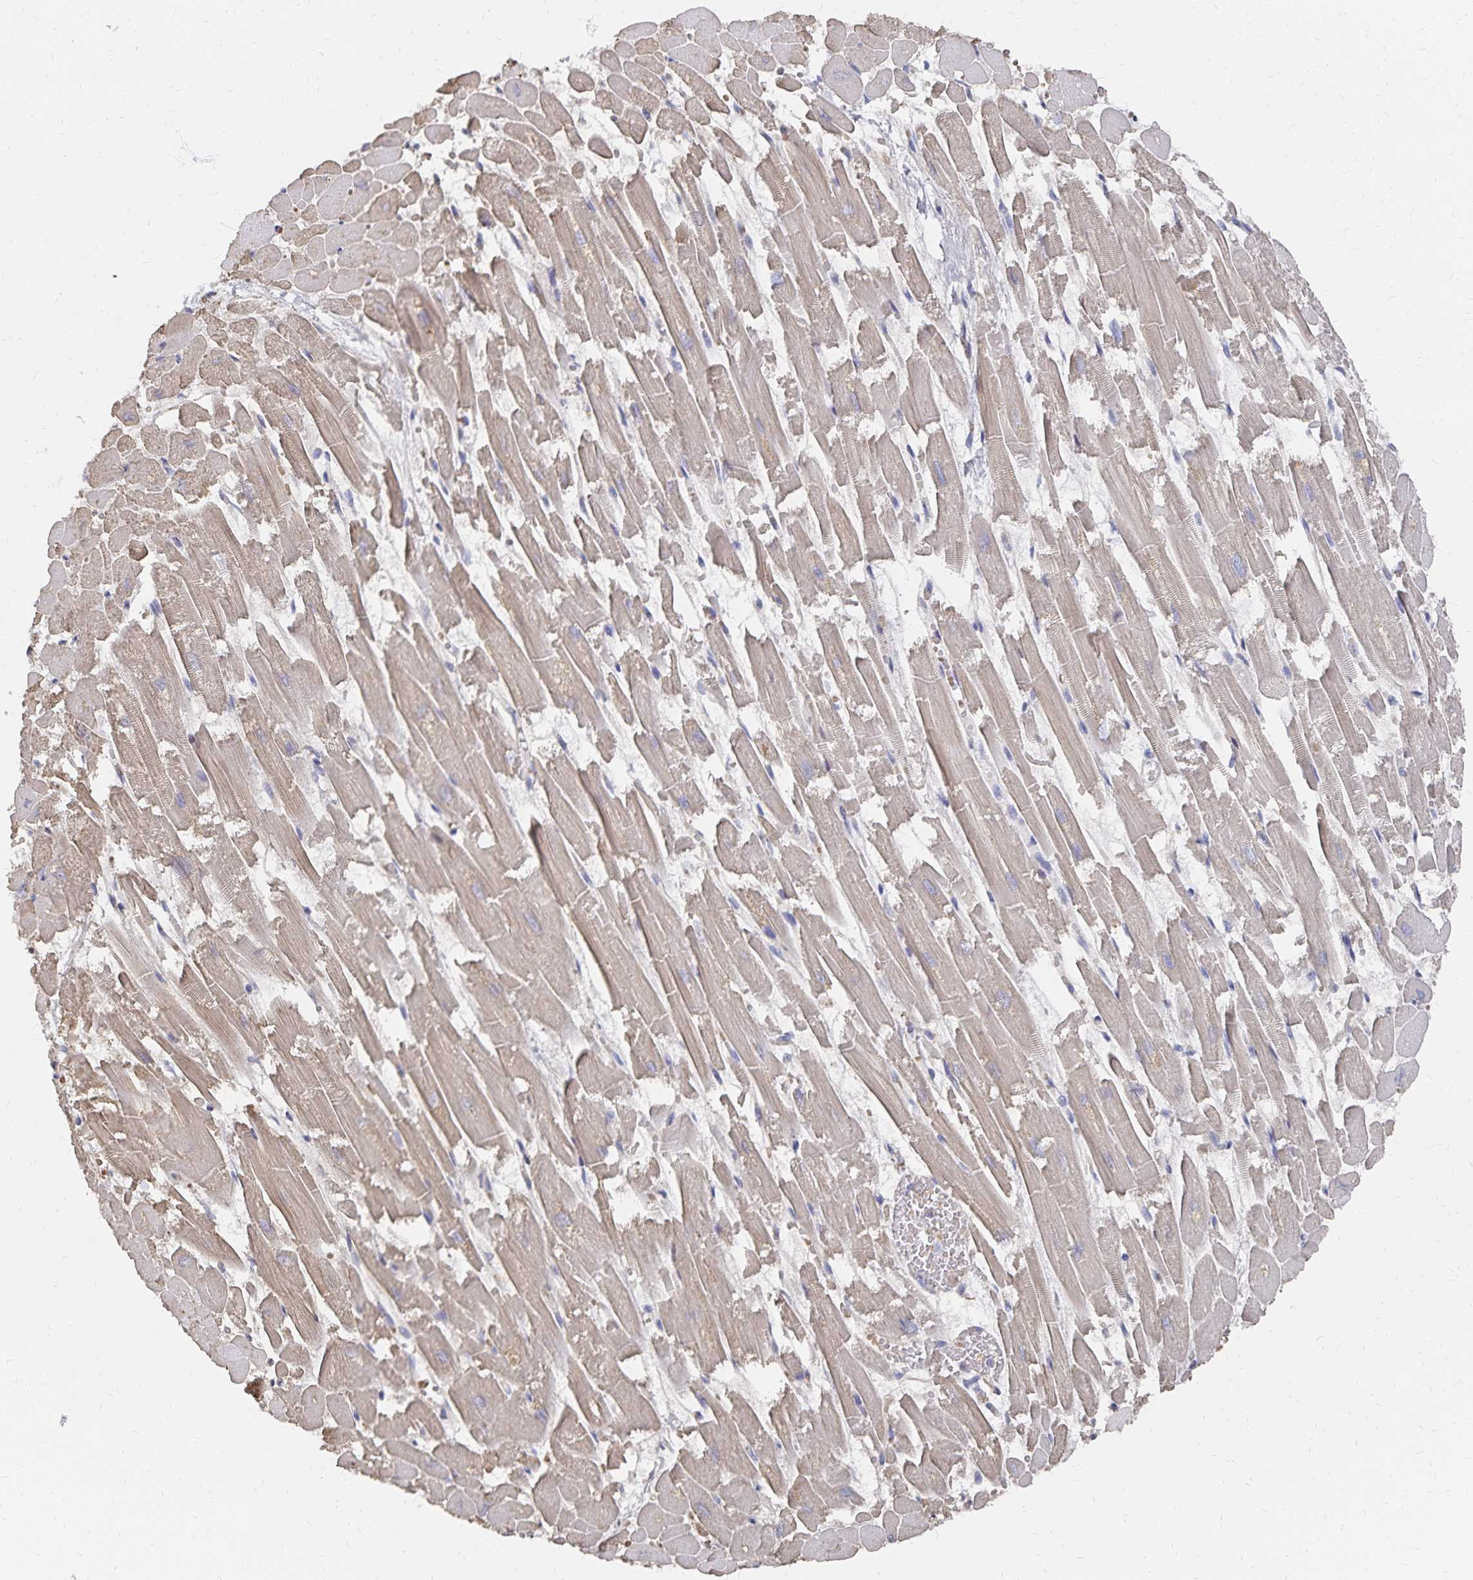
{"staining": {"intensity": "moderate", "quantity": "25%-75%", "location": "cytoplasmic/membranous"}, "tissue": "heart muscle", "cell_type": "Cardiomyocytes", "image_type": "normal", "snomed": [{"axis": "morphology", "description": "Normal tissue, NOS"}, {"axis": "topography", "description": "Heart"}], "caption": "Immunohistochemistry (IHC) of unremarkable human heart muscle demonstrates medium levels of moderate cytoplasmic/membranous positivity in about 25%-75% of cardiomyocytes.", "gene": "KISS1", "patient": {"sex": "female", "age": 52}}